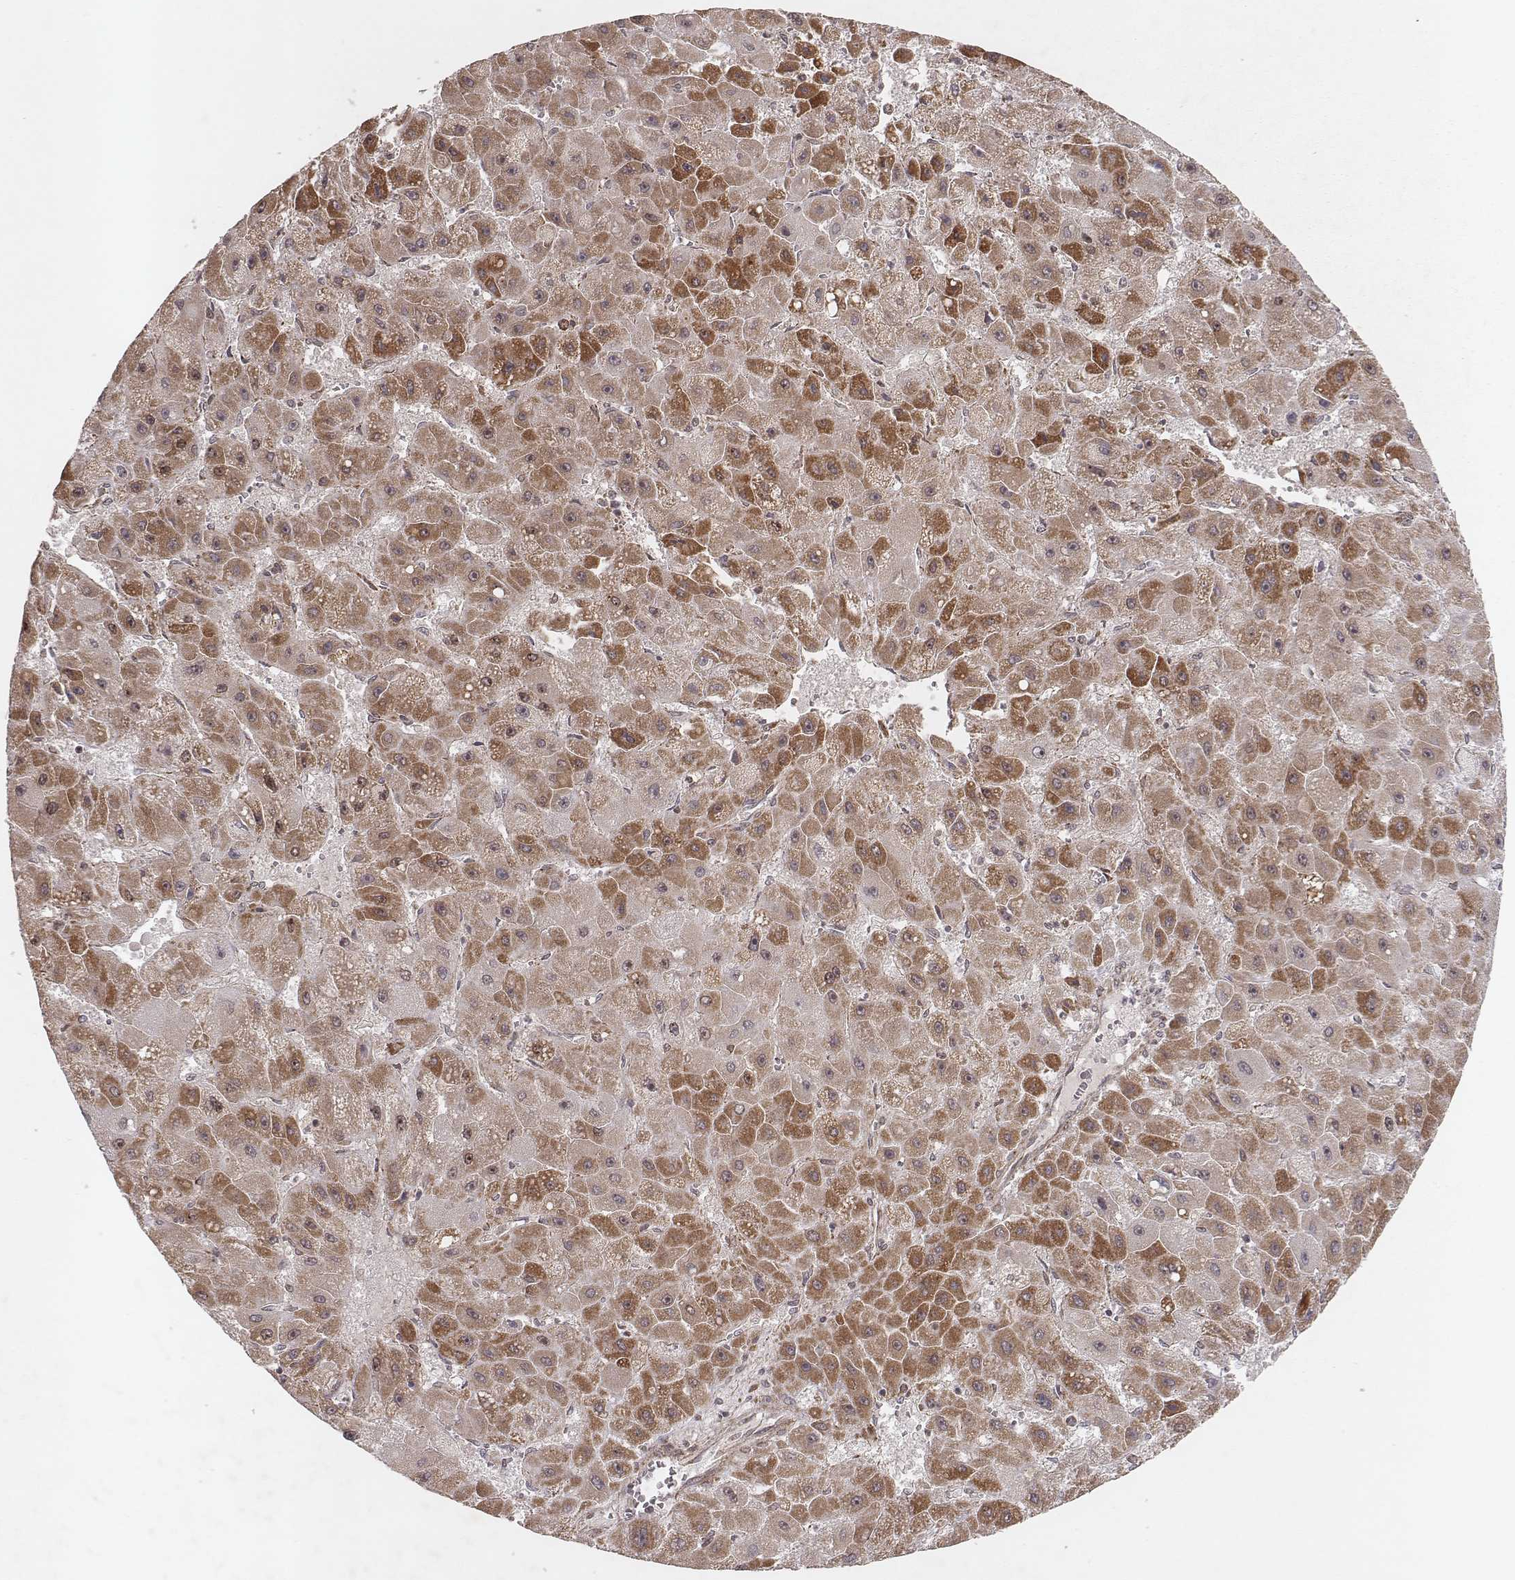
{"staining": {"intensity": "moderate", "quantity": ">75%", "location": "cytoplasmic/membranous"}, "tissue": "liver cancer", "cell_type": "Tumor cells", "image_type": "cancer", "snomed": [{"axis": "morphology", "description": "Carcinoma, Hepatocellular, NOS"}, {"axis": "topography", "description": "Liver"}], "caption": "A high-resolution photomicrograph shows immunohistochemistry (IHC) staining of liver cancer, which reveals moderate cytoplasmic/membranous positivity in about >75% of tumor cells. (DAB (3,3'-diaminobenzidine) IHC, brown staining for protein, blue staining for nuclei).", "gene": "NDUFA7", "patient": {"sex": "female", "age": 25}}